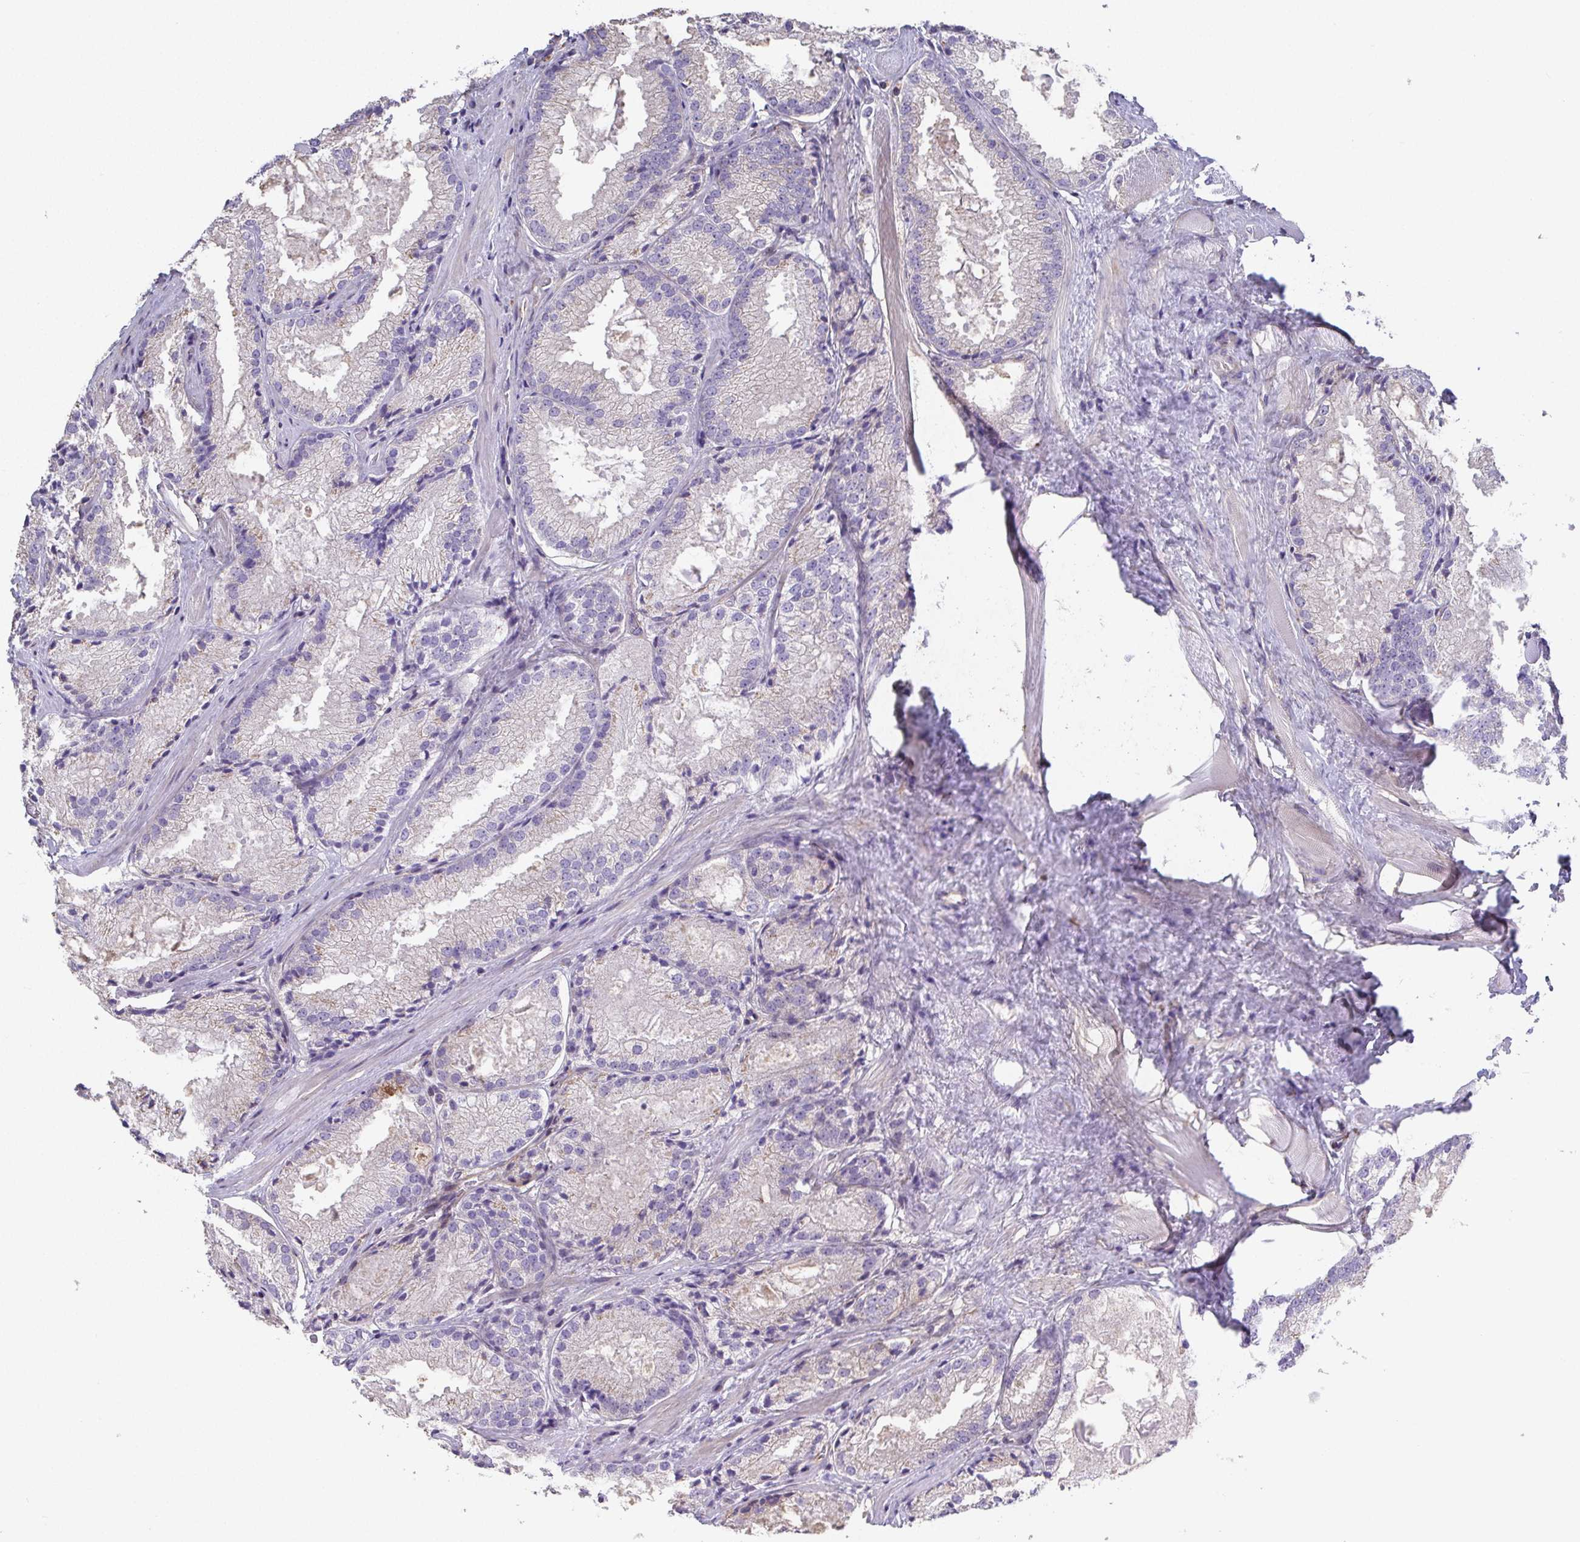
{"staining": {"intensity": "weak", "quantity": "<25%", "location": "cytoplasmic/membranous"}, "tissue": "prostate cancer", "cell_type": "Tumor cells", "image_type": "cancer", "snomed": [{"axis": "morphology", "description": "Adenocarcinoma, High grade"}, {"axis": "topography", "description": "Prostate"}], "caption": "High-grade adenocarcinoma (prostate) was stained to show a protein in brown. There is no significant positivity in tumor cells.", "gene": "RUNDC3B", "patient": {"sex": "male", "age": 68}}